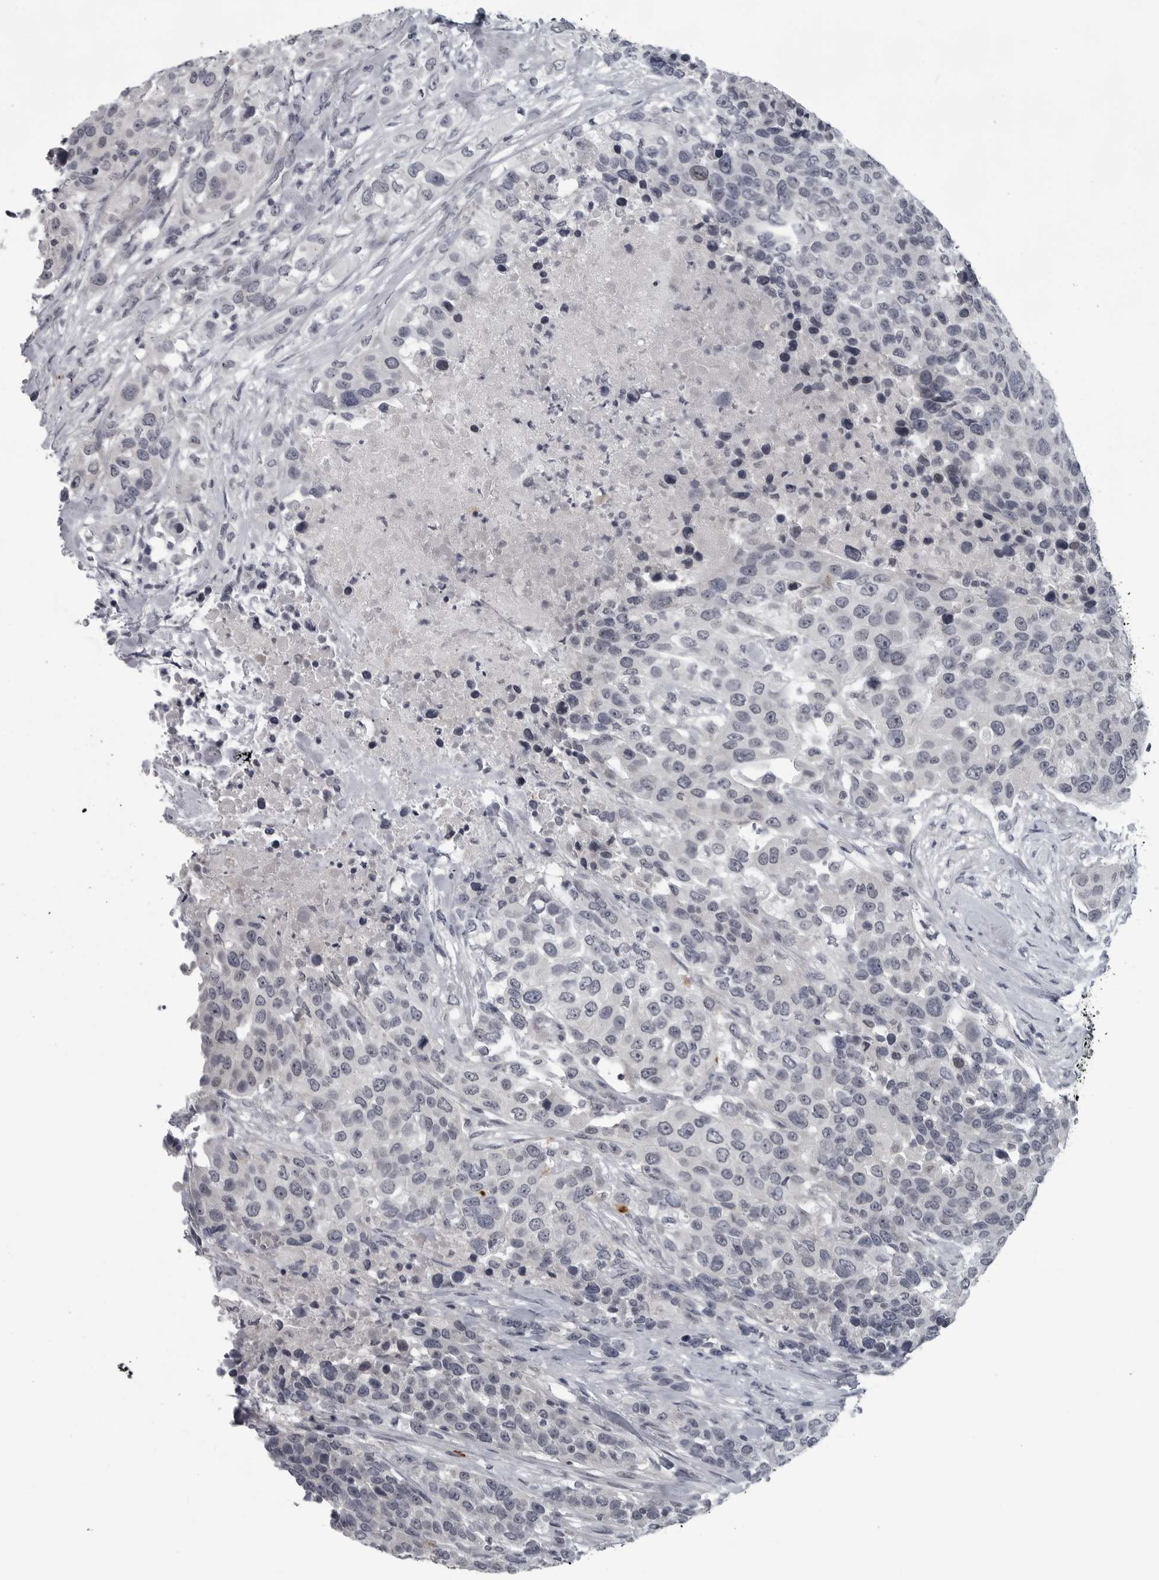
{"staining": {"intensity": "negative", "quantity": "none", "location": "none"}, "tissue": "urothelial cancer", "cell_type": "Tumor cells", "image_type": "cancer", "snomed": [{"axis": "morphology", "description": "Urothelial carcinoma, High grade"}, {"axis": "topography", "description": "Urinary bladder"}], "caption": "This is an immunohistochemistry (IHC) image of human urothelial cancer. There is no staining in tumor cells.", "gene": "LYSMD1", "patient": {"sex": "female", "age": 80}}